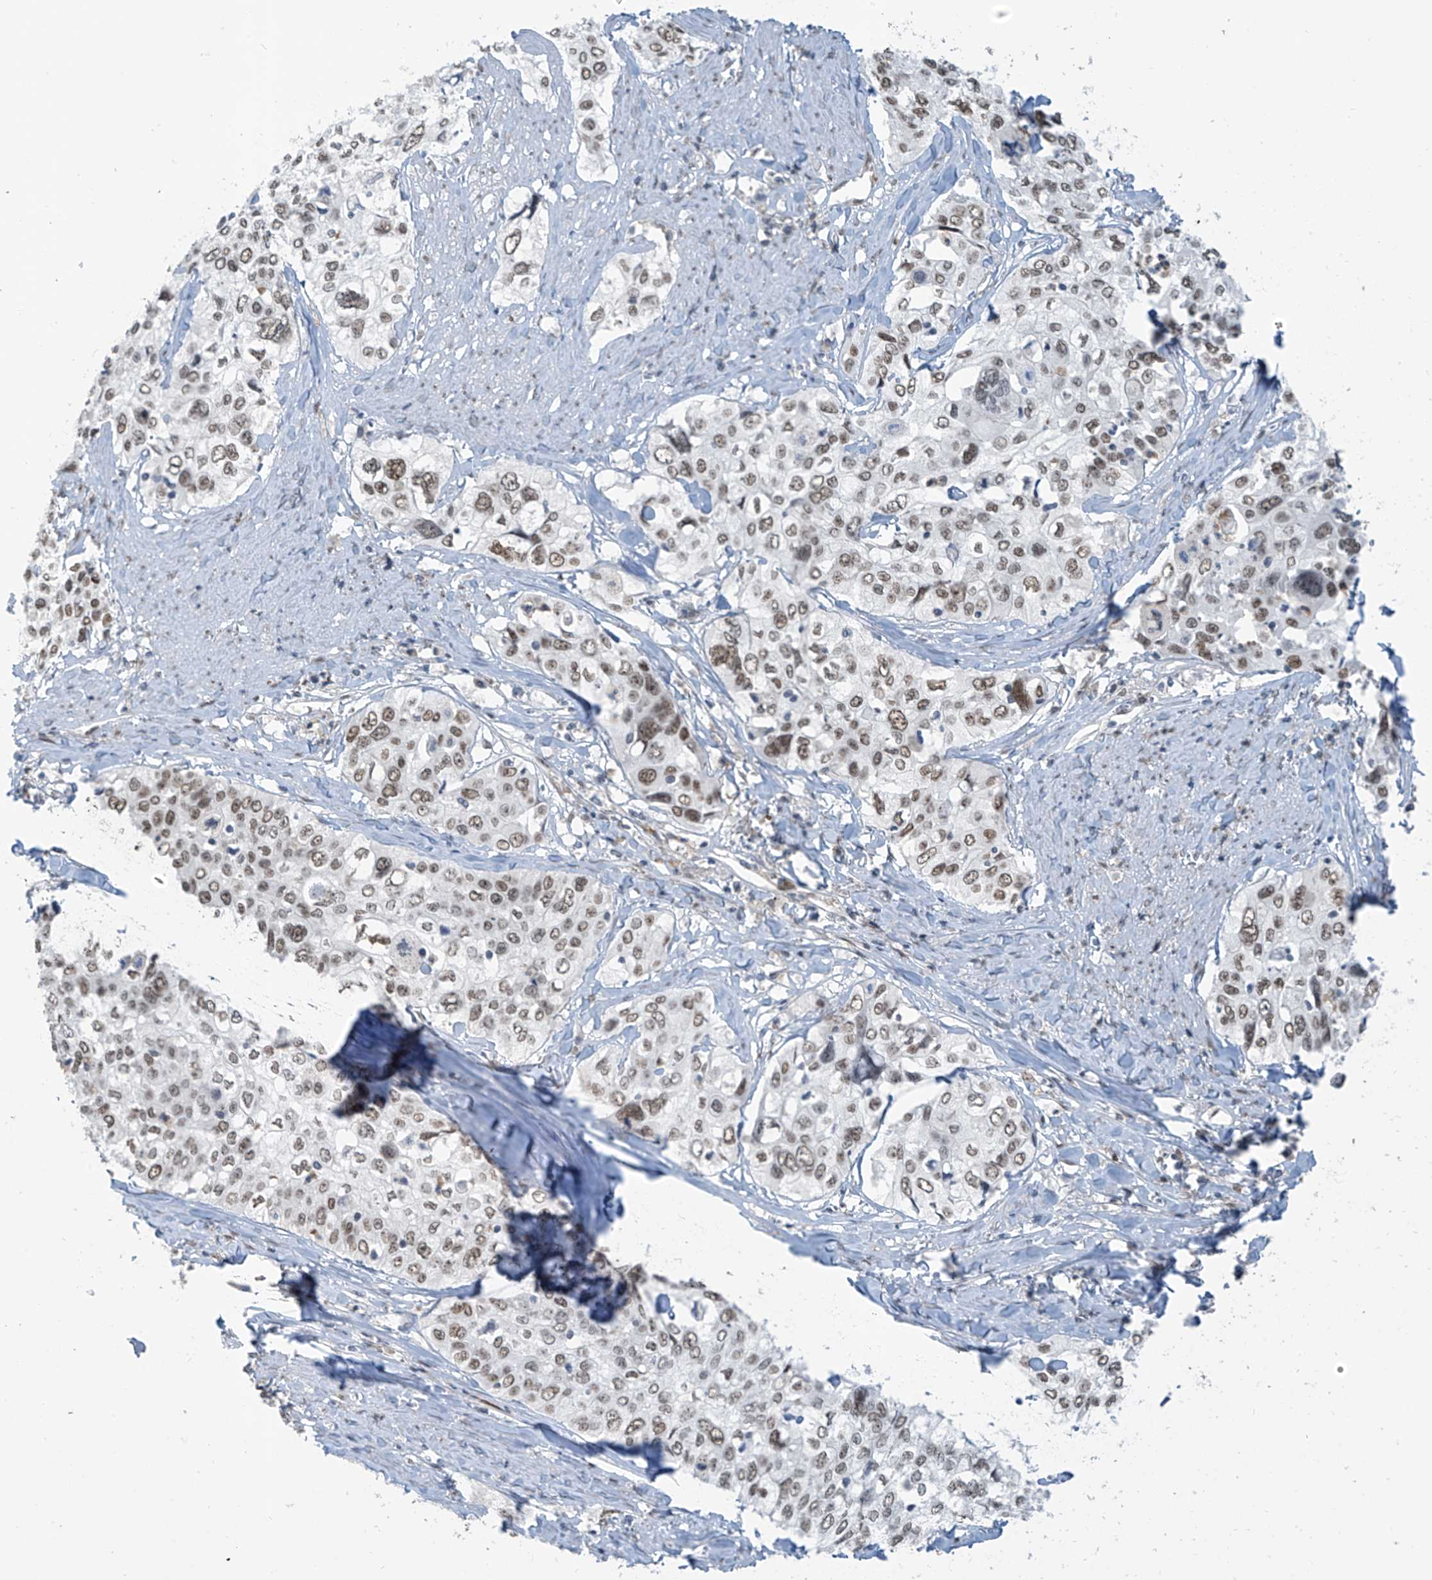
{"staining": {"intensity": "moderate", "quantity": ">75%", "location": "nuclear"}, "tissue": "cervical cancer", "cell_type": "Tumor cells", "image_type": "cancer", "snomed": [{"axis": "morphology", "description": "Squamous cell carcinoma, NOS"}, {"axis": "topography", "description": "Cervix"}], "caption": "Immunohistochemical staining of cervical cancer reveals medium levels of moderate nuclear protein expression in about >75% of tumor cells.", "gene": "MCM9", "patient": {"sex": "female", "age": 31}}